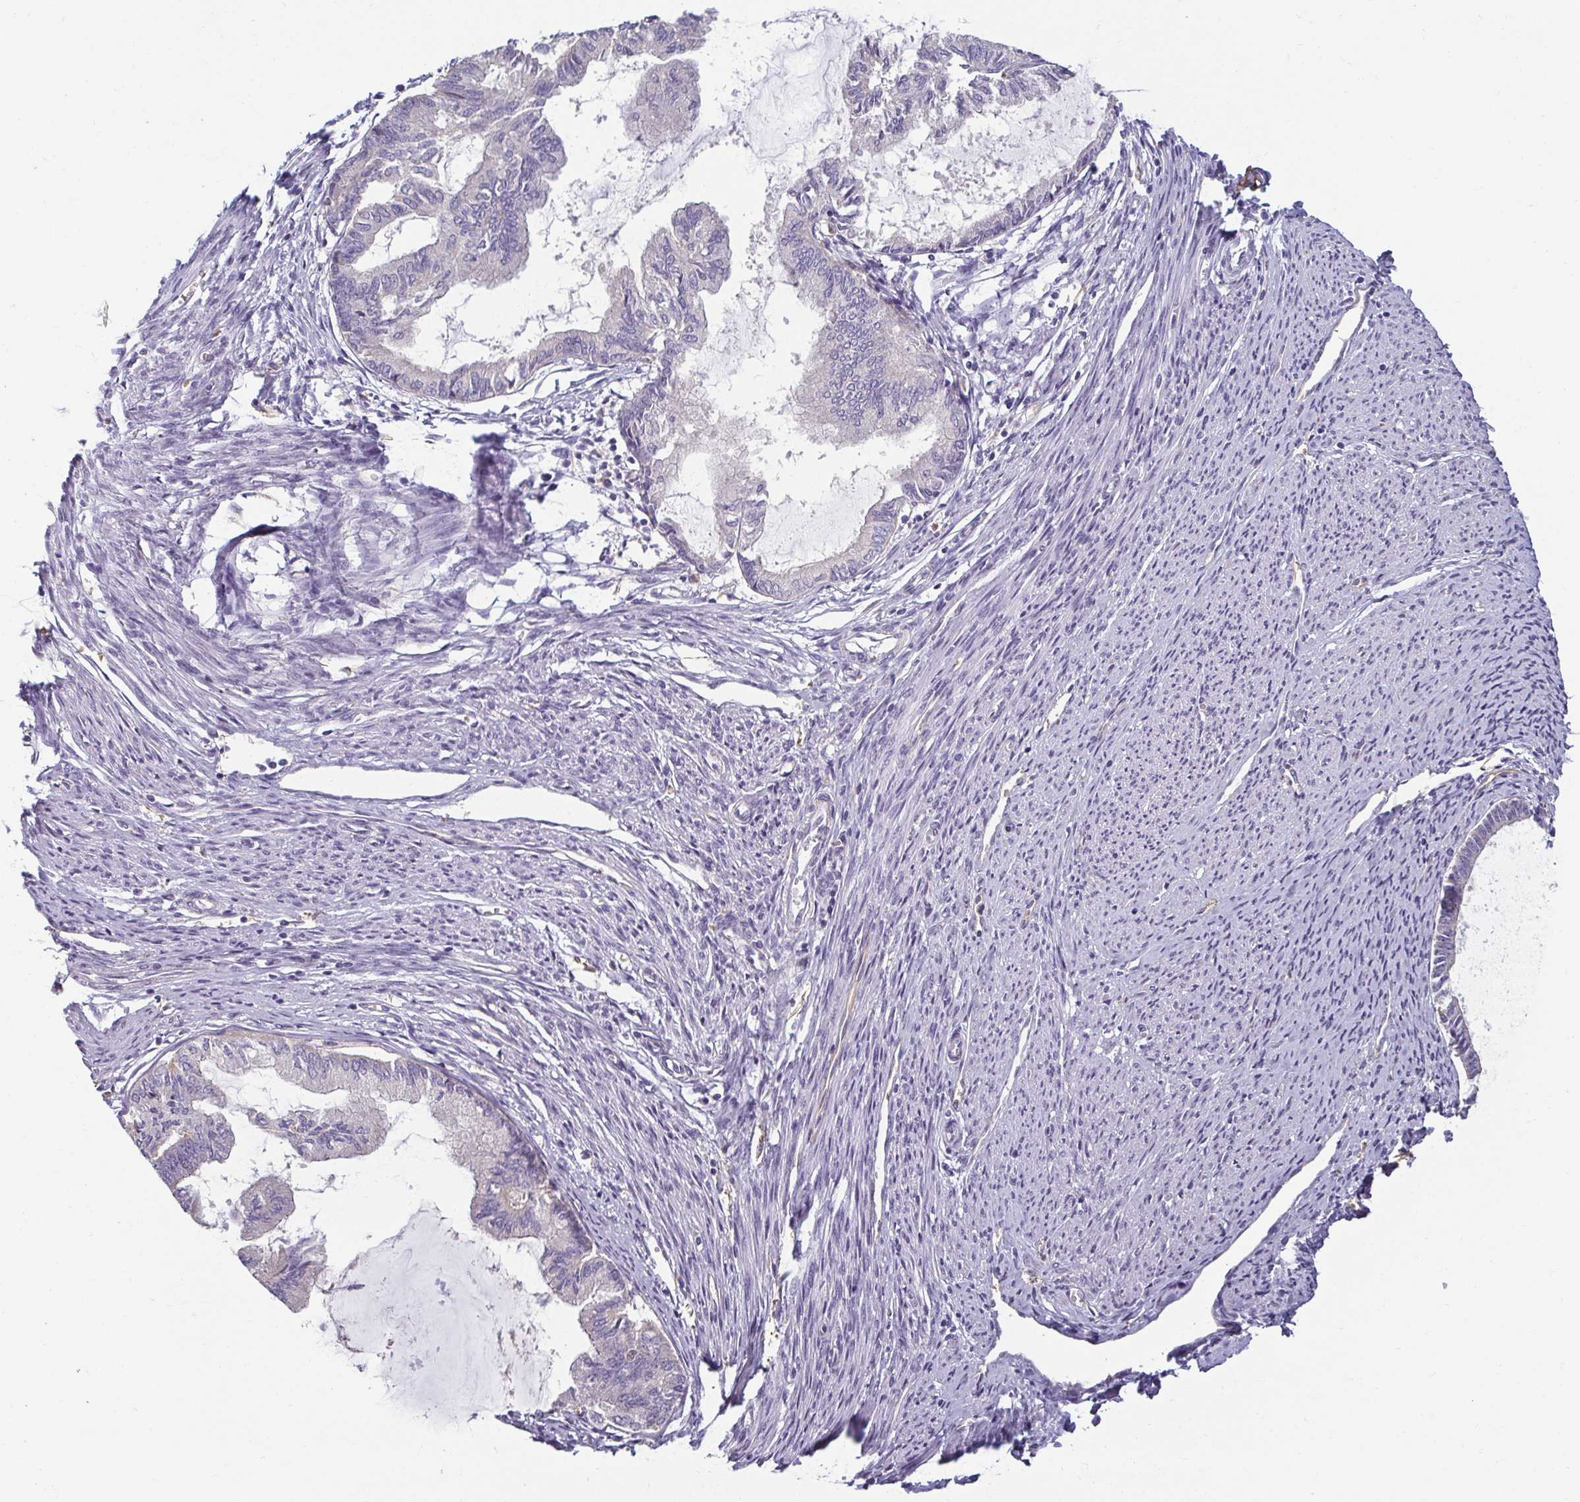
{"staining": {"intensity": "negative", "quantity": "none", "location": "none"}, "tissue": "endometrial cancer", "cell_type": "Tumor cells", "image_type": "cancer", "snomed": [{"axis": "morphology", "description": "Adenocarcinoma, NOS"}, {"axis": "topography", "description": "Endometrium"}], "caption": "Immunohistochemical staining of human endometrial cancer reveals no significant positivity in tumor cells.", "gene": "PDE2A", "patient": {"sex": "female", "age": 86}}